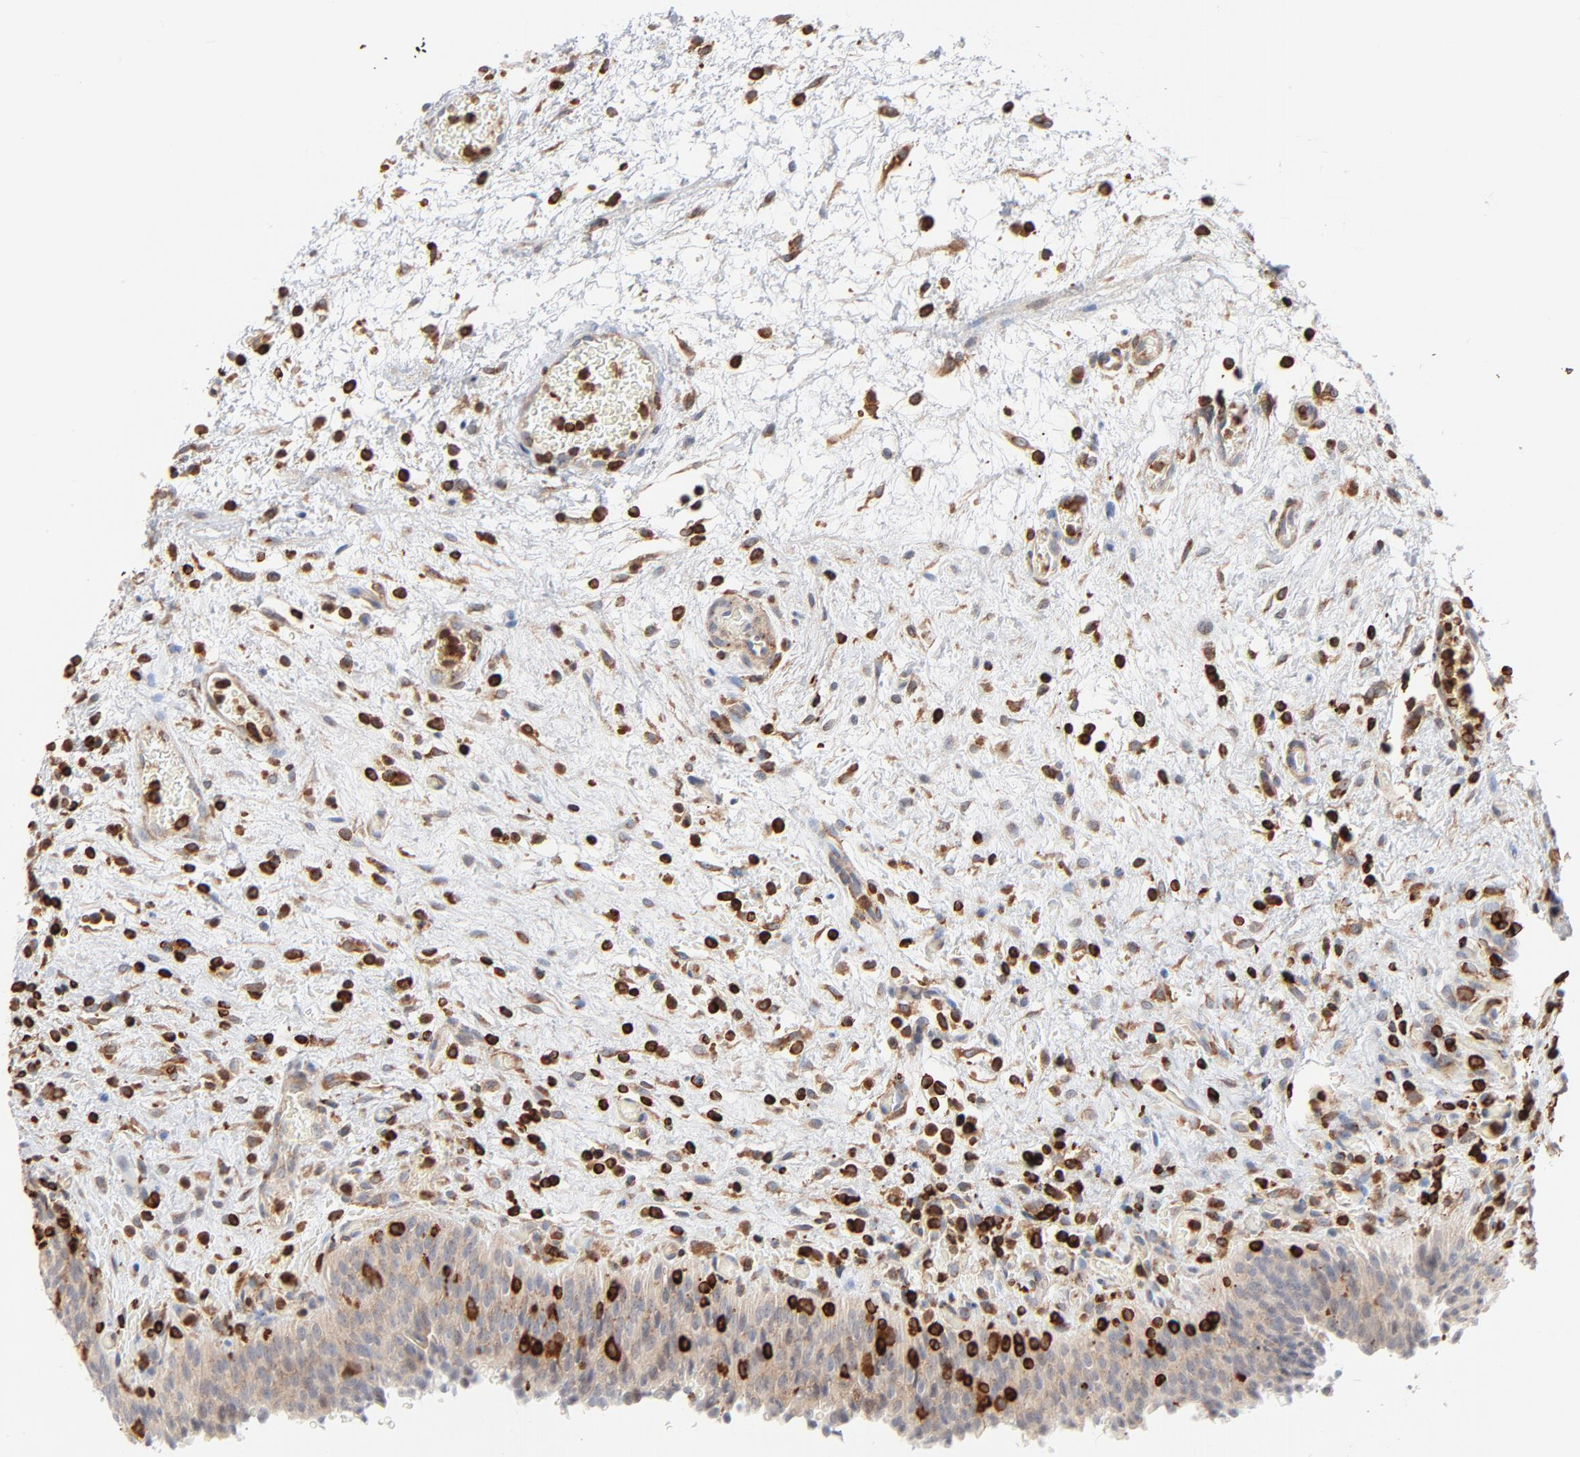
{"staining": {"intensity": "weak", "quantity": ">75%", "location": "cytoplasmic/membranous"}, "tissue": "urinary bladder", "cell_type": "Urothelial cells", "image_type": "normal", "snomed": [{"axis": "morphology", "description": "Normal tissue, NOS"}, {"axis": "topography", "description": "Urinary bladder"}], "caption": "The immunohistochemical stain labels weak cytoplasmic/membranous staining in urothelial cells of normal urinary bladder. (DAB (3,3'-diaminobenzidine) IHC with brightfield microscopy, high magnification).", "gene": "SH3KBP1", "patient": {"sex": "male", "age": 51}}